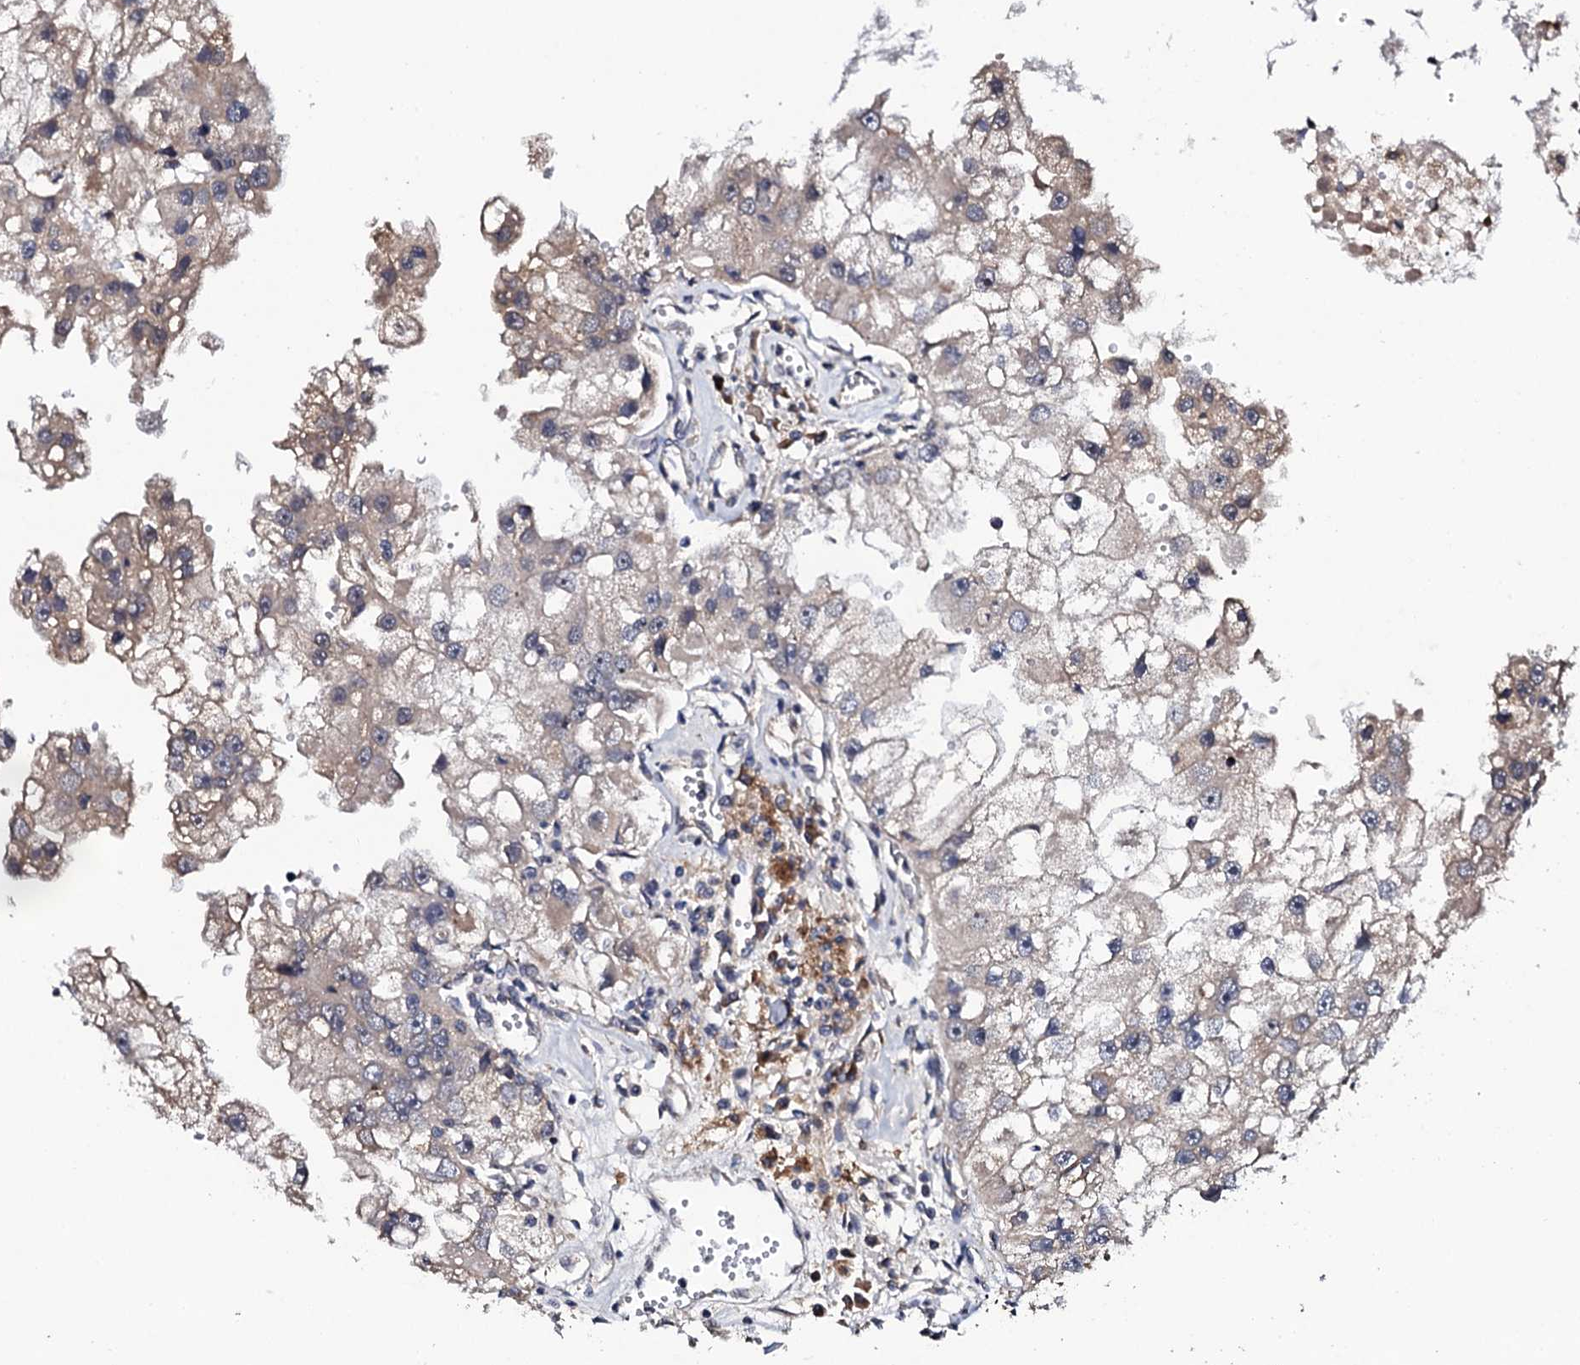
{"staining": {"intensity": "weak", "quantity": "<25%", "location": "cytoplasmic/membranous"}, "tissue": "renal cancer", "cell_type": "Tumor cells", "image_type": "cancer", "snomed": [{"axis": "morphology", "description": "Adenocarcinoma, NOS"}, {"axis": "topography", "description": "Kidney"}], "caption": "IHC photomicrograph of neoplastic tissue: renal cancer (adenocarcinoma) stained with DAB displays no significant protein positivity in tumor cells.", "gene": "IP6K1", "patient": {"sex": "male", "age": 63}}